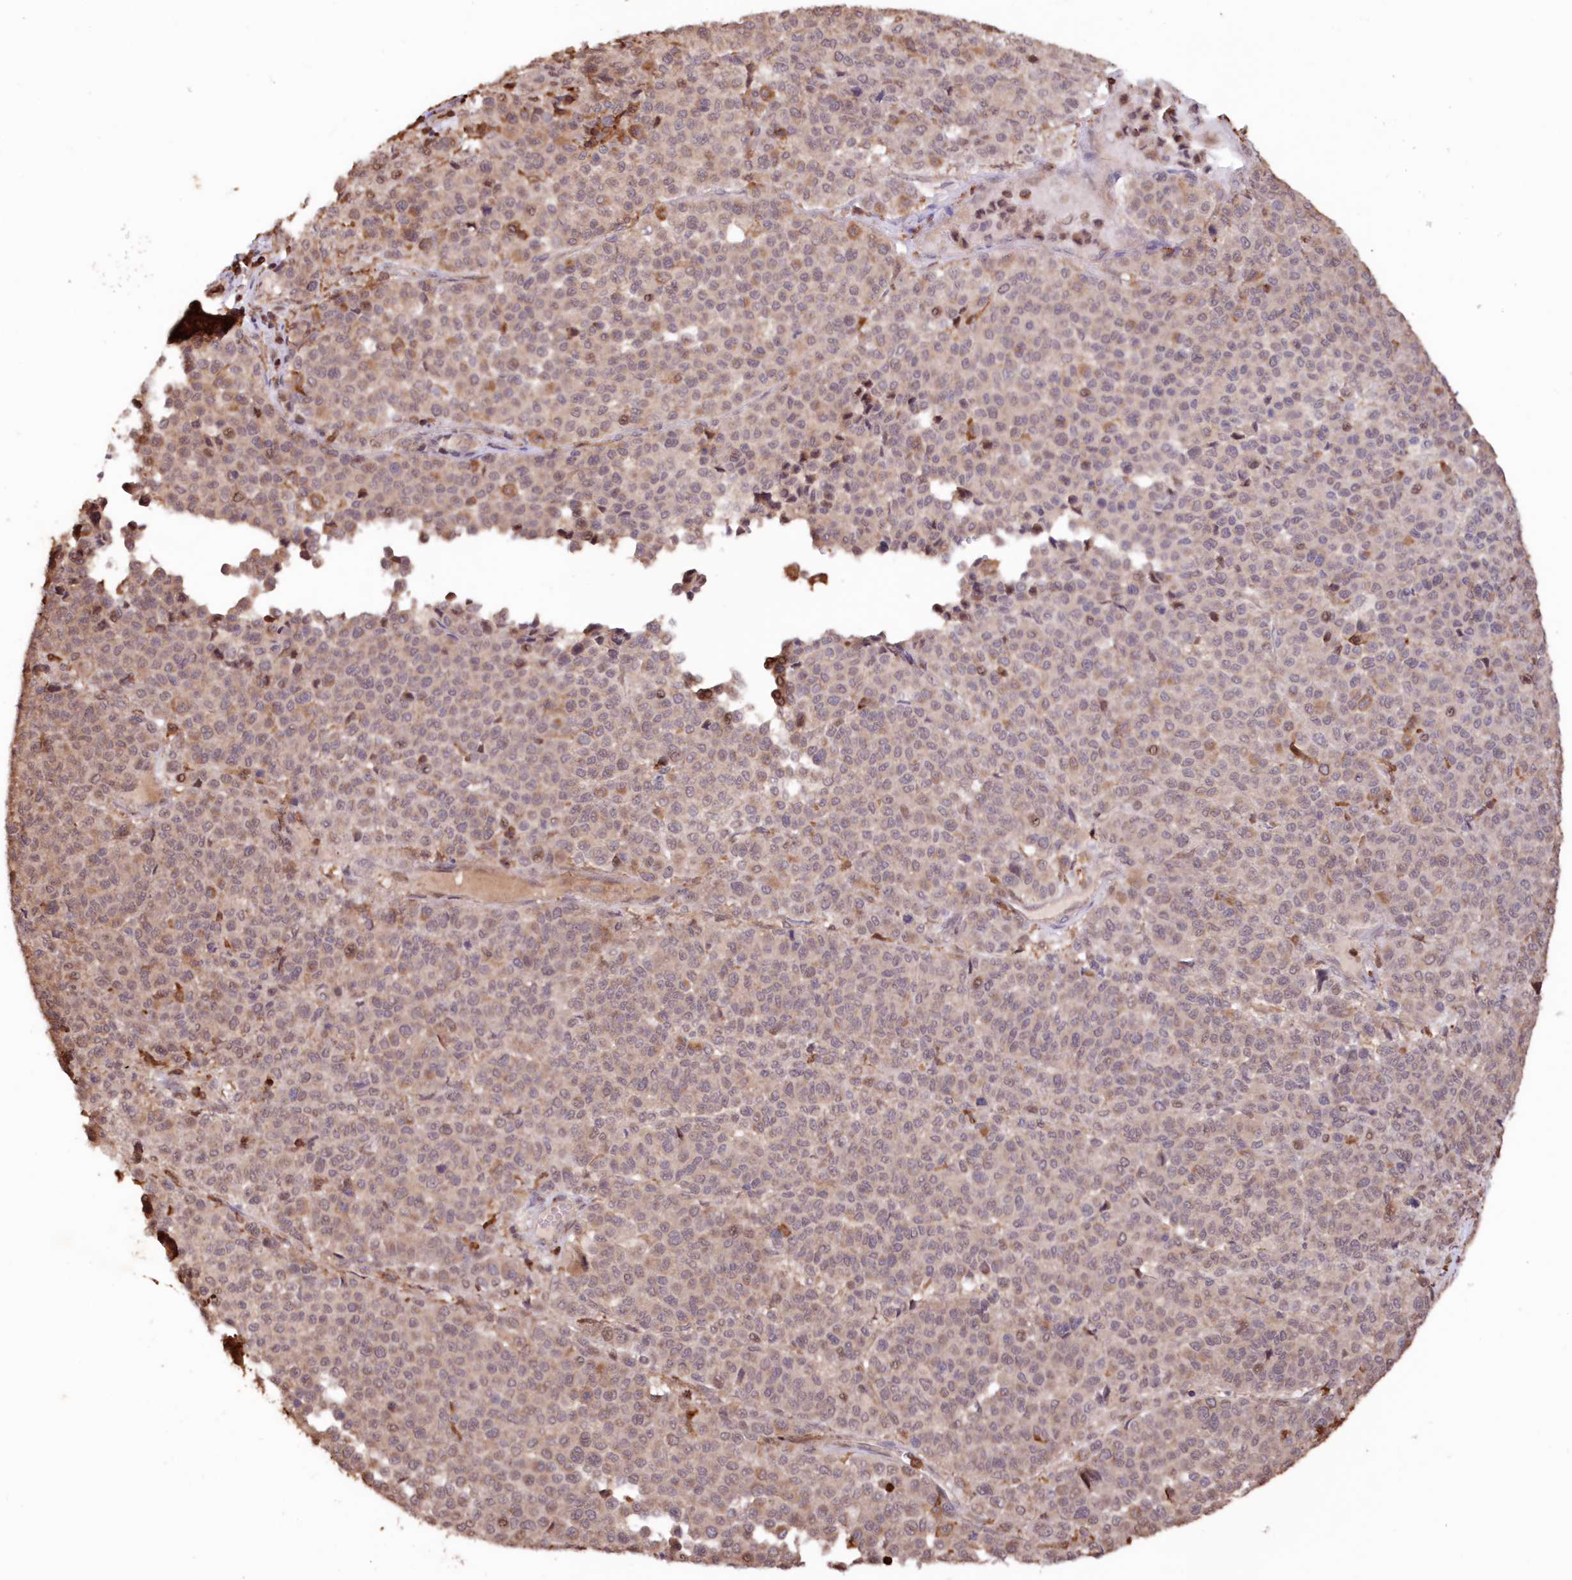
{"staining": {"intensity": "weak", "quantity": "25%-75%", "location": "cytoplasmic/membranous,nuclear"}, "tissue": "melanoma", "cell_type": "Tumor cells", "image_type": "cancer", "snomed": [{"axis": "morphology", "description": "Malignant melanoma, Metastatic site"}, {"axis": "topography", "description": "Pancreas"}], "caption": "Malignant melanoma (metastatic site) stained with DAB (3,3'-diaminobenzidine) immunohistochemistry exhibits low levels of weak cytoplasmic/membranous and nuclear expression in approximately 25%-75% of tumor cells.", "gene": "SNED1", "patient": {"sex": "female", "age": 30}}